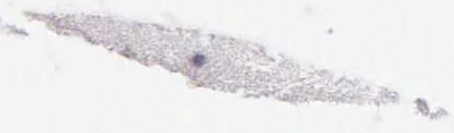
{"staining": {"intensity": "negative", "quantity": "none", "location": "none"}, "tissue": "cerebellum", "cell_type": "Cells in granular layer", "image_type": "normal", "snomed": [{"axis": "morphology", "description": "Normal tissue, NOS"}, {"axis": "topography", "description": "Cerebellum"}], "caption": "Protein analysis of unremarkable cerebellum reveals no significant staining in cells in granular layer. The staining was performed using DAB to visualize the protein expression in brown, while the nuclei were stained in blue with hematoxylin (Magnification: 20x).", "gene": "FBLN5", "patient": {"sex": "male", "age": 45}}